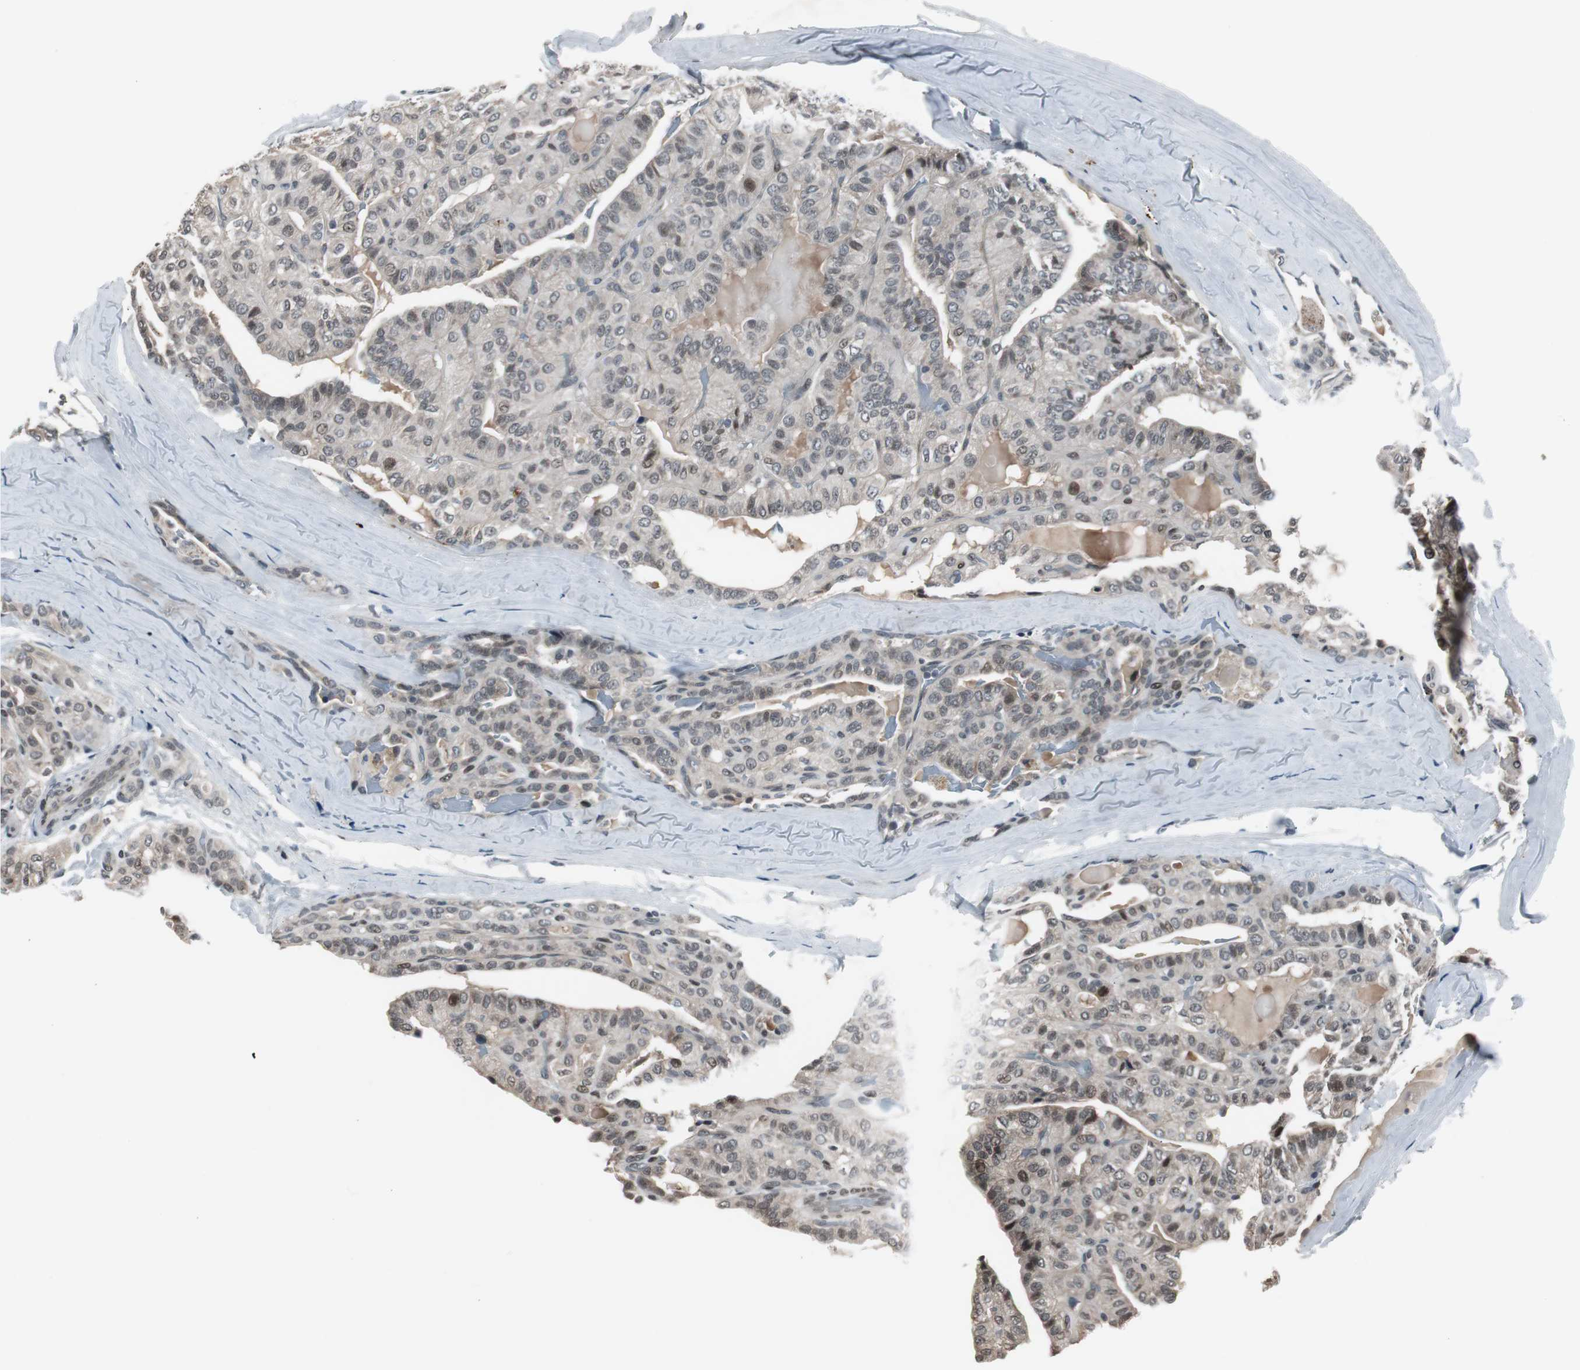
{"staining": {"intensity": "weak", "quantity": "<25%", "location": "cytoplasmic/membranous"}, "tissue": "thyroid cancer", "cell_type": "Tumor cells", "image_type": "cancer", "snomed": [{"axis": "morphology", "description": "Papillary adenocarcinoma, NOS"}, {"axis": "topography", "description": "Thyroid gland"}], "caption": "Protein analysis of papillary adenocarcinoma (thyroid) exhibits no significant expression in tumor cells.", "gene": "BOLA1", "patient": {"sex": "male", "age": 77}}